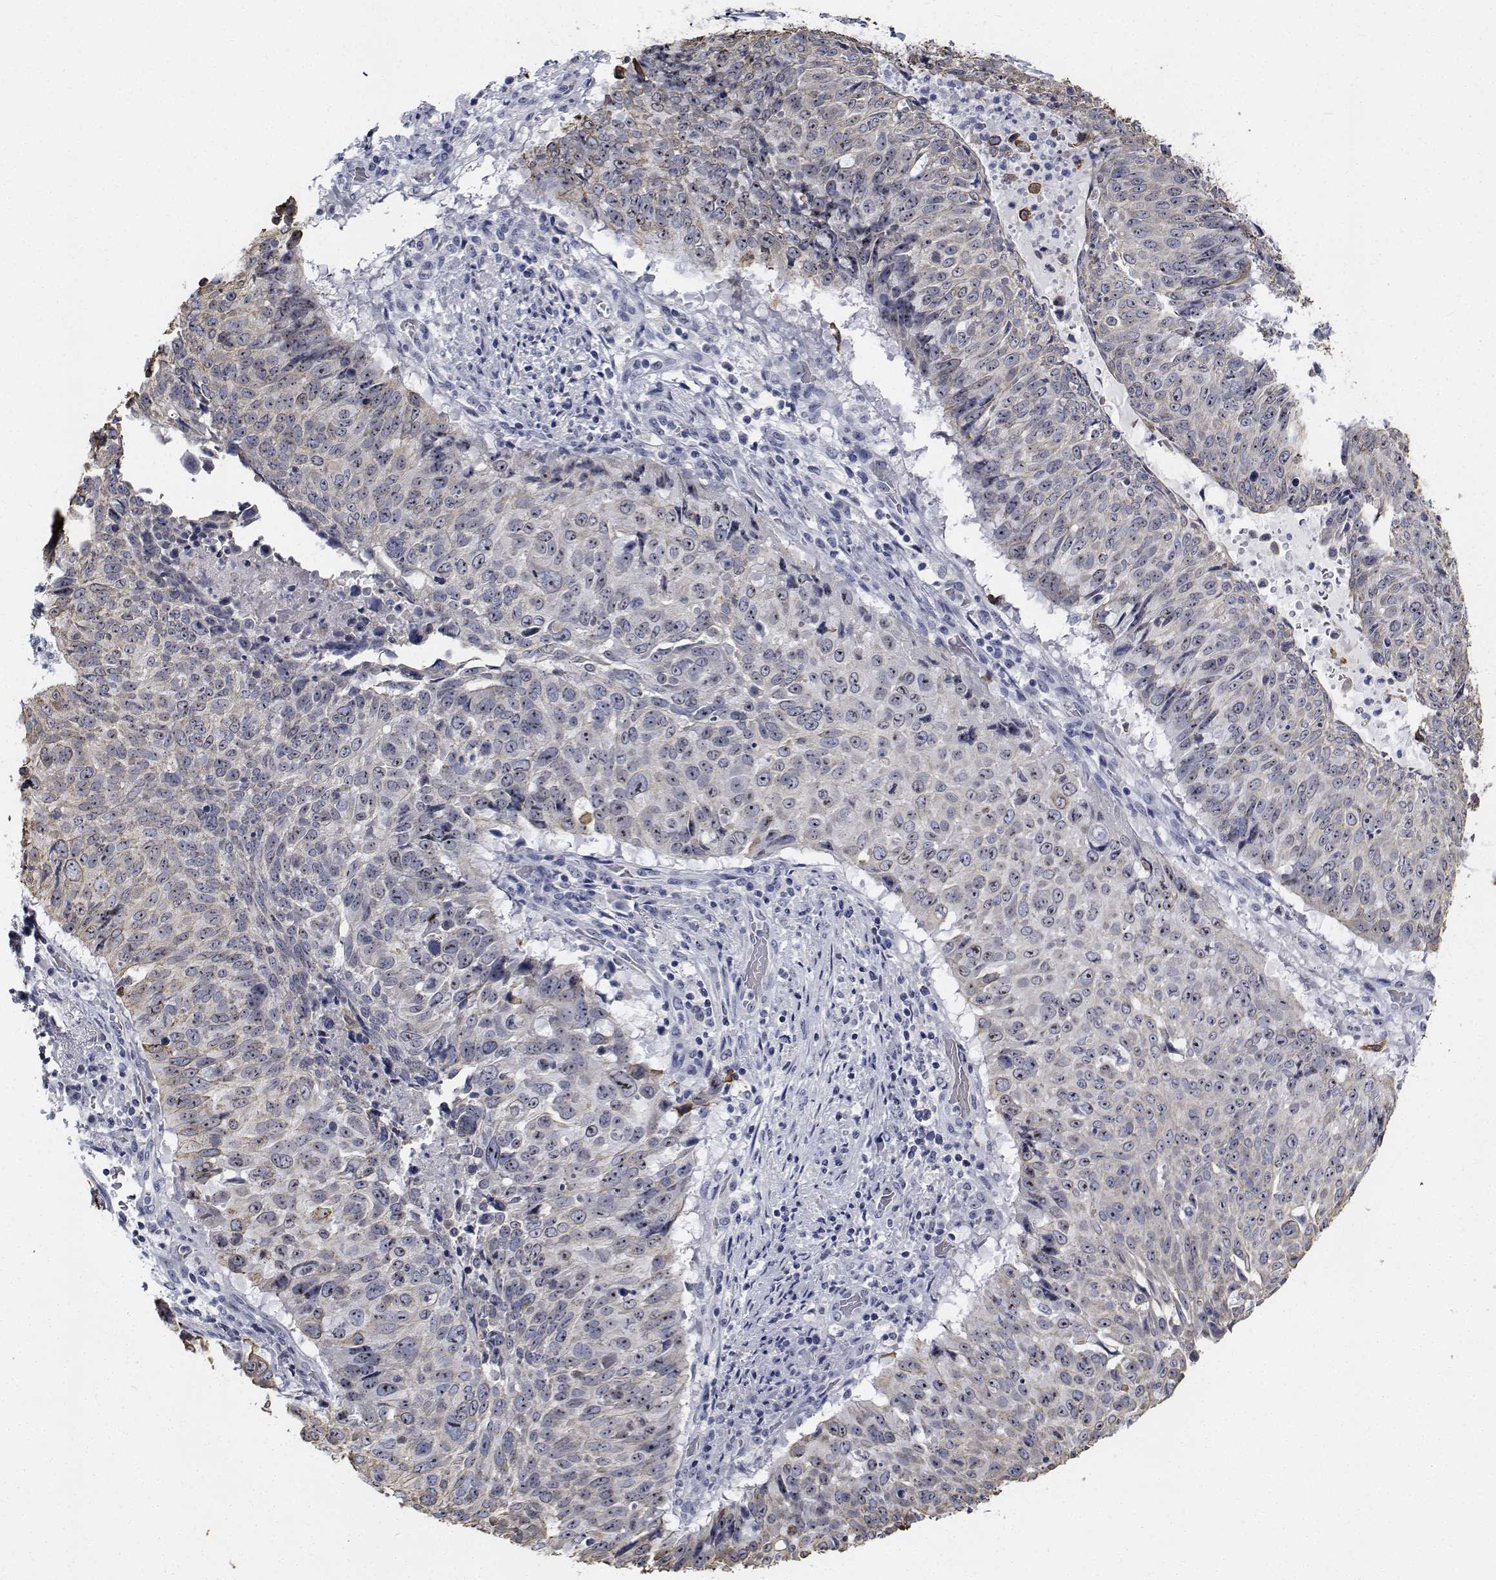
{"staining": {"intensity": "weak", "quantity": "25%-75%", "location": "nuclear"}, "tissue": "lung cancer", "cell_type": "Tumor cells", "image_type": "cancer", "snomed": [{"axis": "morphology", "description": "Normal tissue, NOS"}, {"axis": "morphology", "description": "Squamous cell carcinoma, NOS"}, {"axis": "topography", "description": "Bronchus"}, {"axis": "topography", "description": "Lung"}], "caption": "Immunohistochemistry (IHC) staining of squamous cell carcinoma (lung), which displays low levels of weak nuclear positivity in approximately 25%-75% of tumor cells indicating weak nuclear protein positivity. The staining was performed using DAB (brown) for protein detection and nuclei were counterstained in hematoxylin (blue).", "gene": "NVL", "patient": {"sex": "male", "age": 64}}